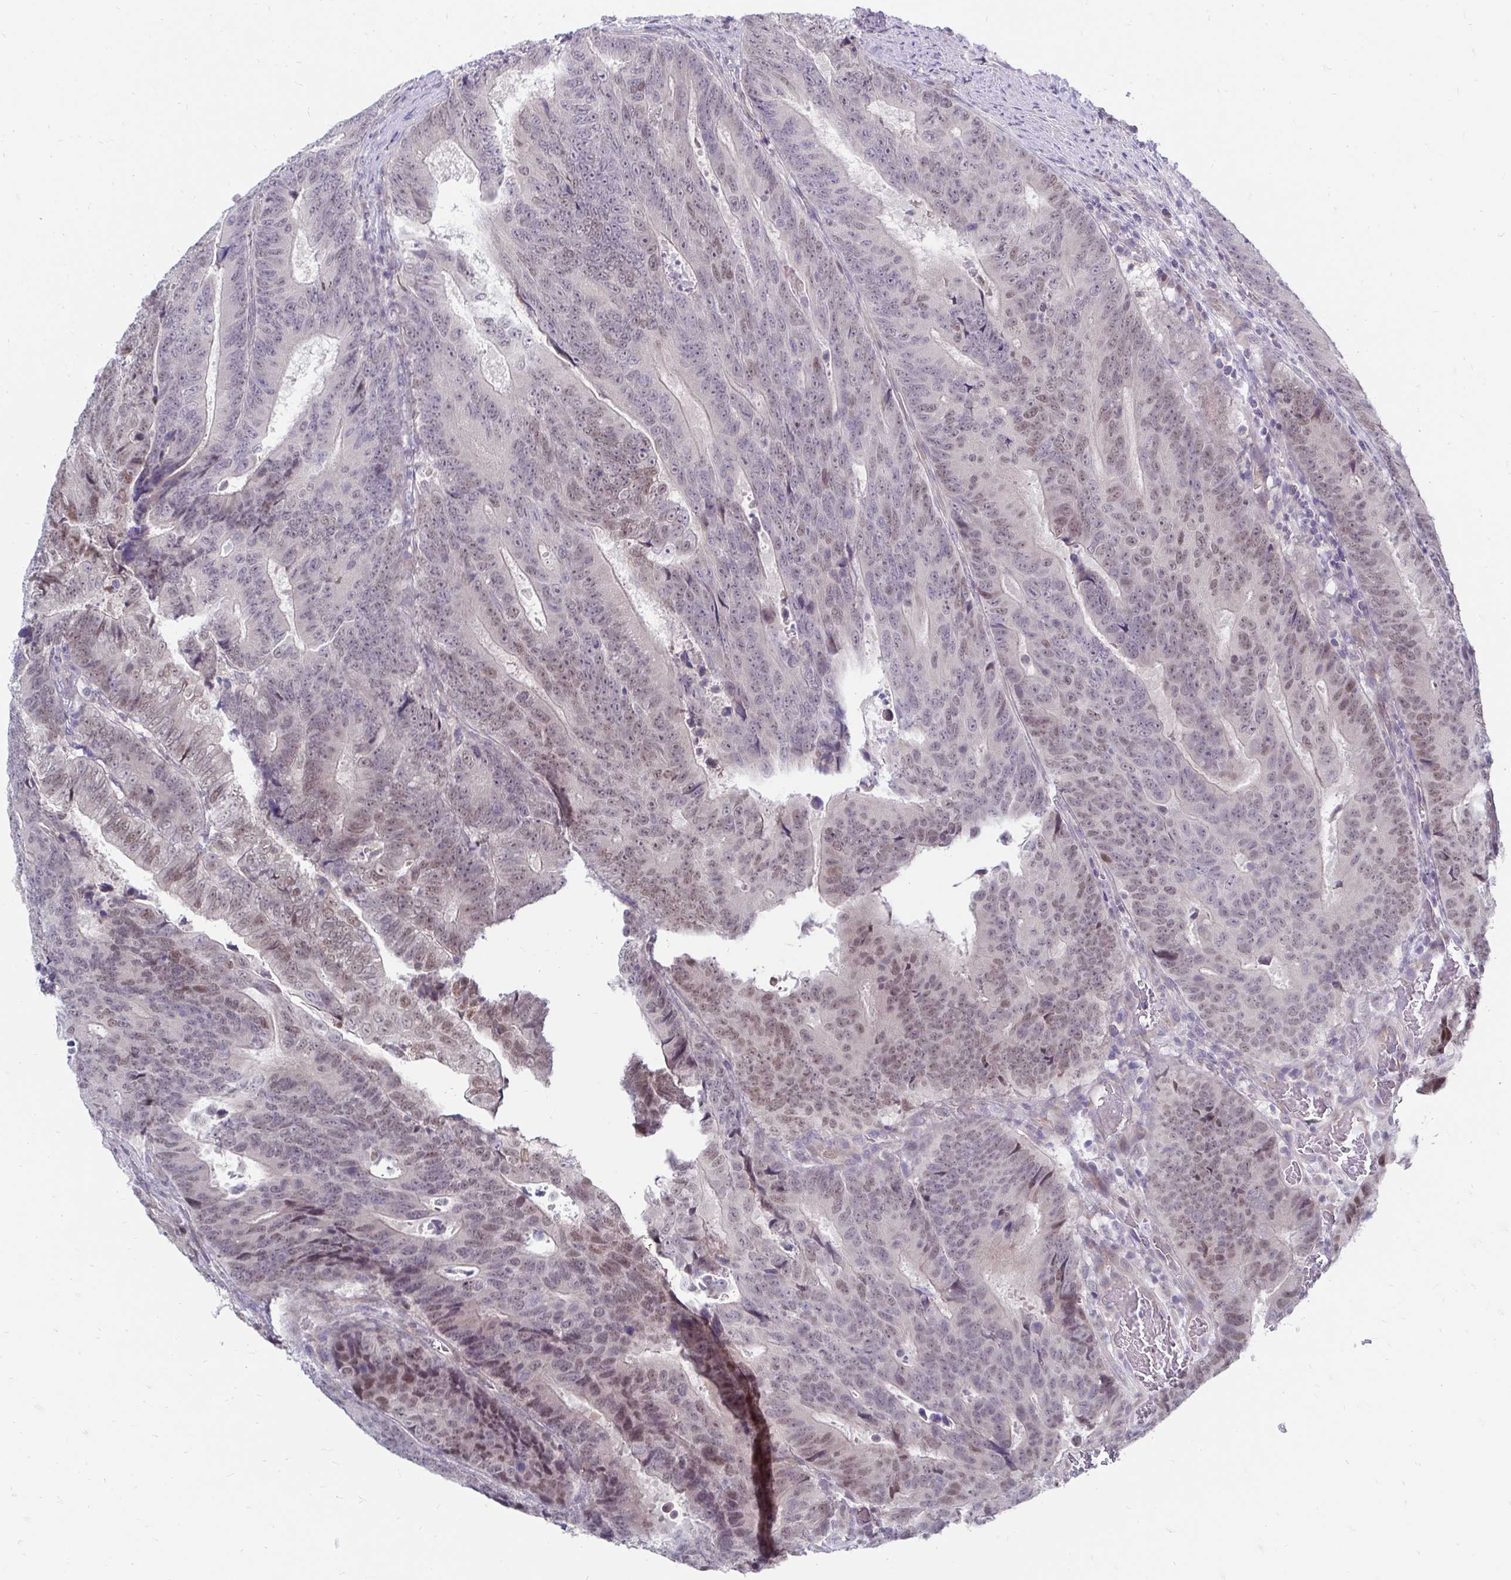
{"staining": {"intensity": "weak", "quantity": "25%-75%", "location": "nuclear"}, "tissue": "colorectal cancer", "cell_type": "Tumor cells", "image_type": "cancer", "snomed": [{"axis": "morphology", "description": "Adenocarcinoma, NOS"}, {"axis": "topography", "description": "Colon"}], "caption": "A micrograph showing weak nuclear positivity in approximately 25%-75% of tumor cells in colorectal cancer, as visualized by brown immunohistochemical staining.", "gene": "MROH8", "patient": {"sex": "female", "age": 48}}